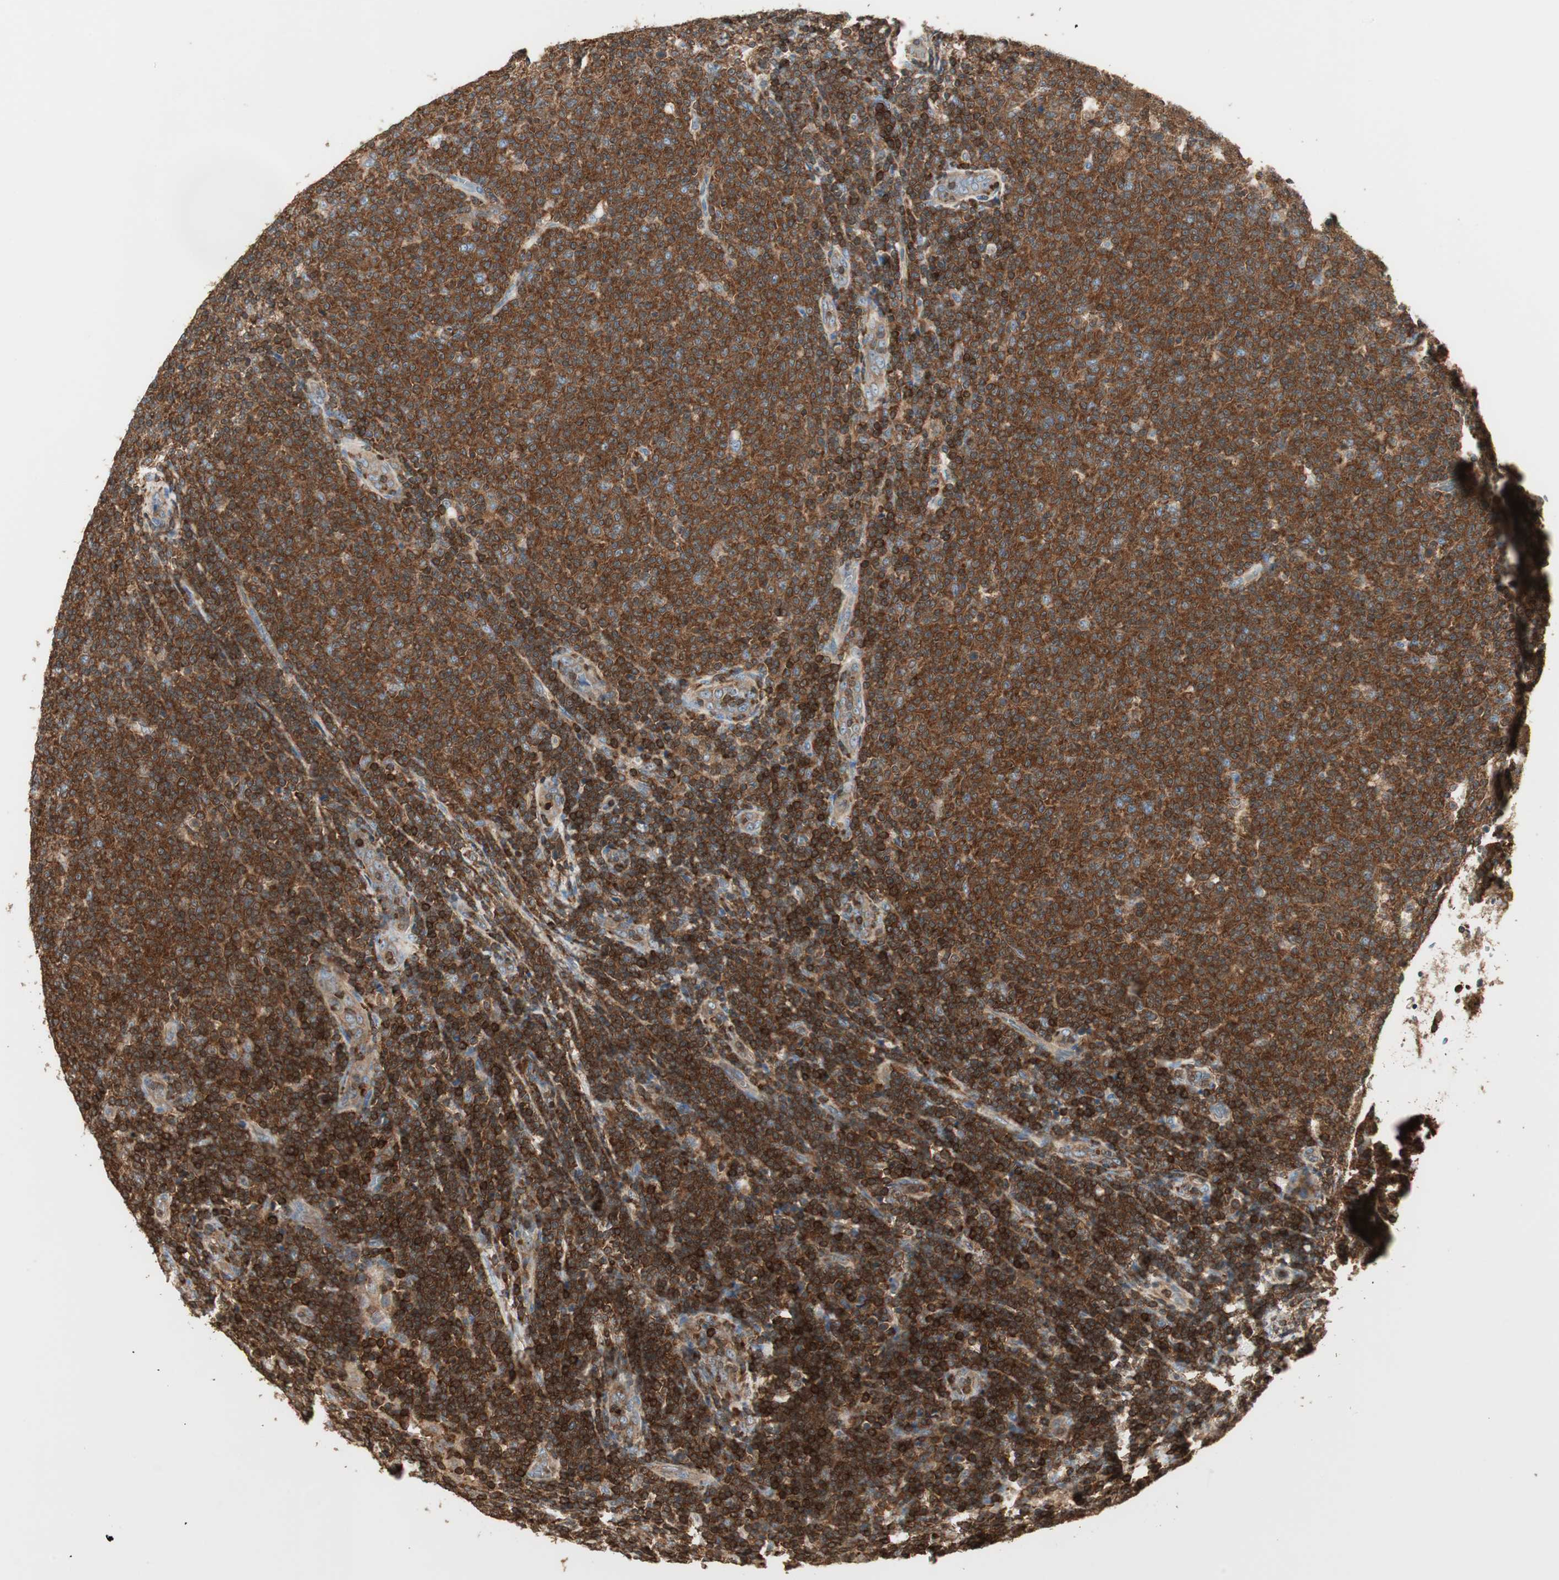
{"staining": {"intensity": "strong", "quantity": ">75%", "location": "cytoplasmic/membranous"}, "tissue": "lymphoma", "cell_type": "Tumor cells", "image_type": "cancer", "snomed": [{"axis": "morphology", "description": "Malignant lymphoma, non-Hodgkin's type, Low grade"}, {"axis": "topography", "description": "Lymph node"}], "caption": "A histopathology image showing strong cytoplasmic/membranous expression in about >75% of tumor cells in lymphoma, as visualized by brown immunohistochemical staining.", "gene": "CRLF3", "patient": {"sex": "male", "age": 66}}